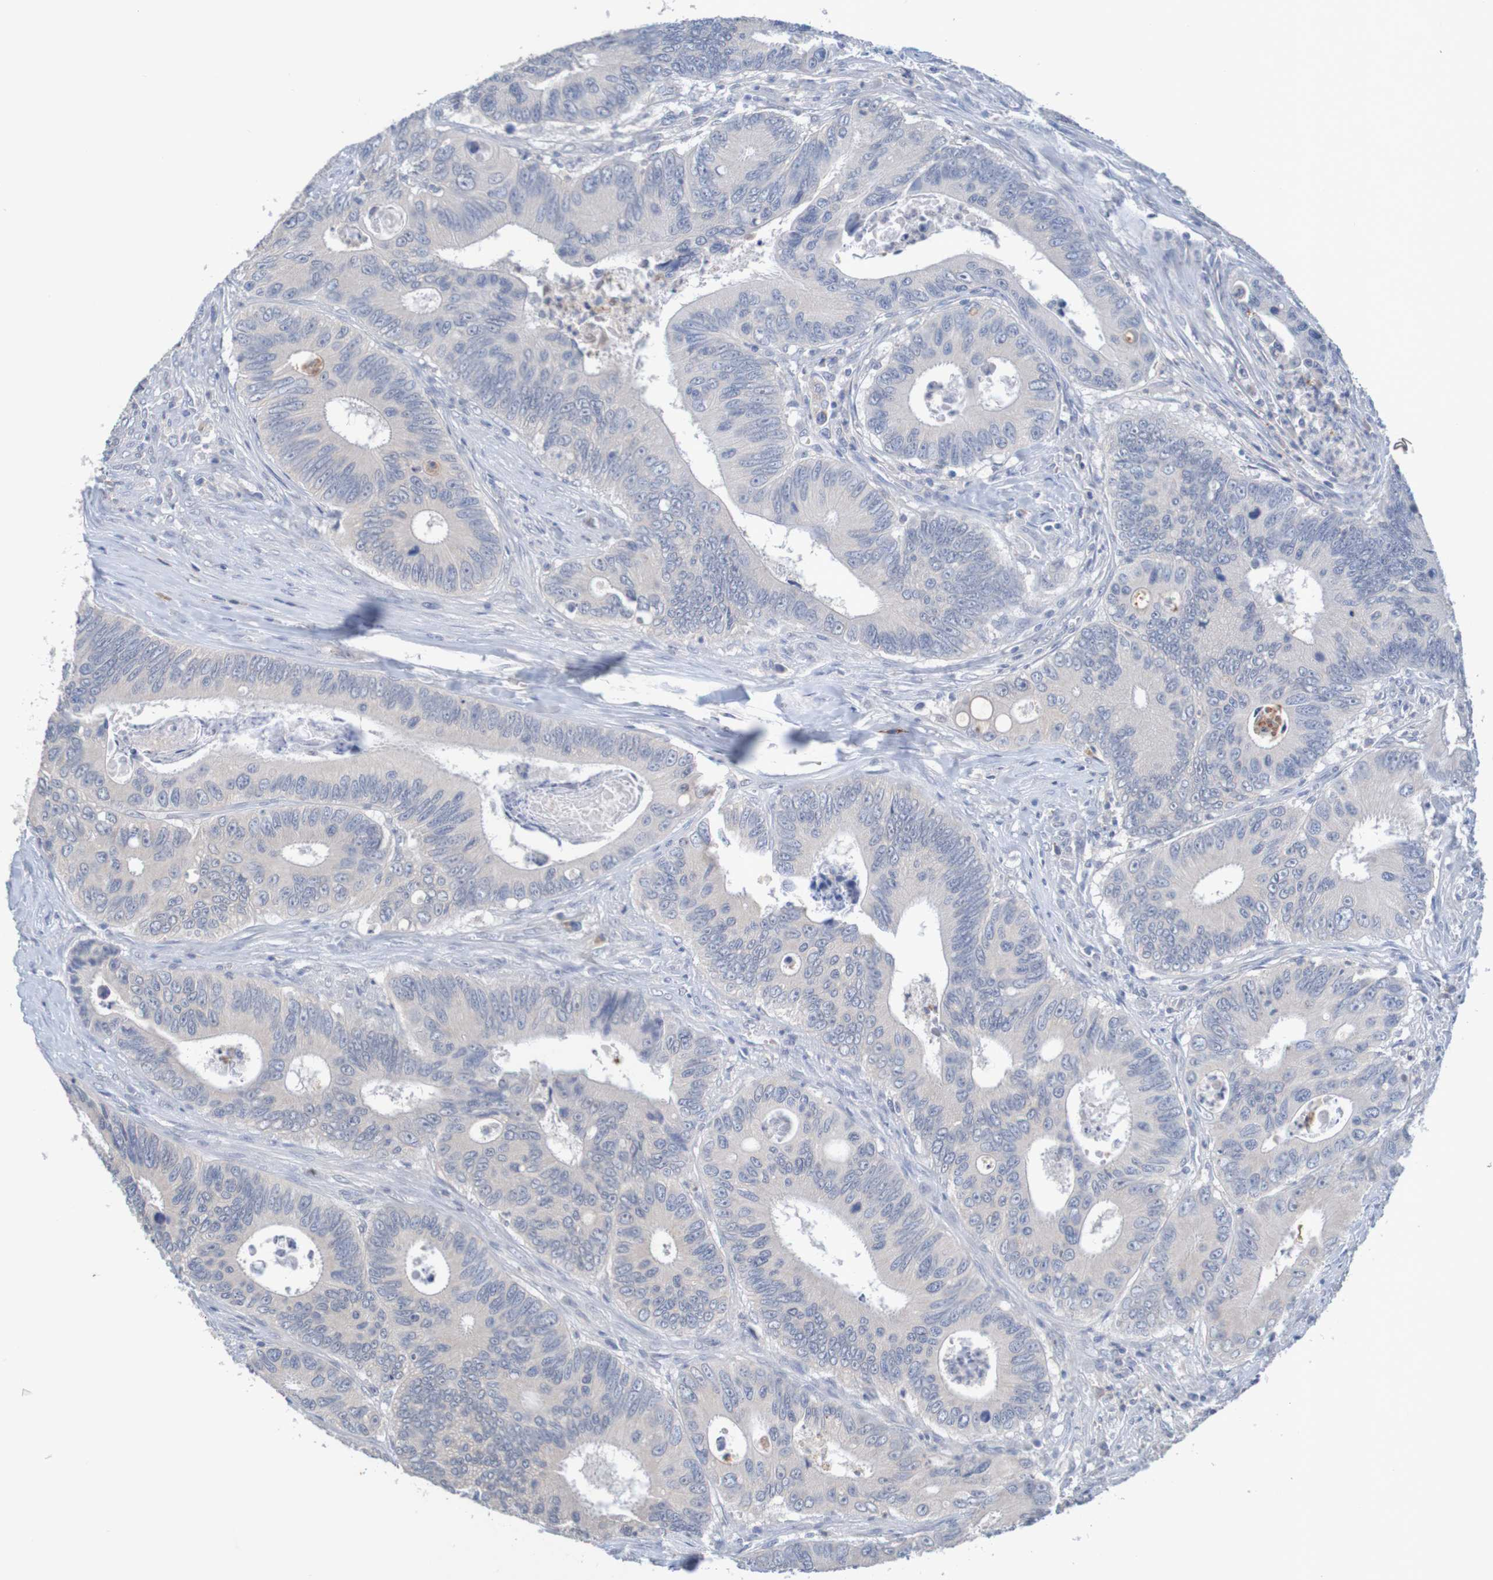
{"staining": {"intensity": "weak", "quantity": "<25%", "location": "cytoplasmic/membranous"}, "tissue": "colorectal cancer", "cell_type": "Tumor cells", "image_type": "cancer", "snomed": [{"axis": "morphology", "description": "Inflammation, NOS"}, {"axis": "morphology", "description": "Adenocarcinoma, NOS"}, {"axis": "topography", "description": "Colon"}], "caption": "The IHC image has no significant staining in tumor cells of colorectal cancer (adenocarcinoma) tissue. The staining was performed using DAB to visualize the protein expression in brown, while the nuclei were stained in blue with hematoxylin (Magnification: 20x).", "gene": "LTA", "patient": {"sex": "male", "age": 72}}